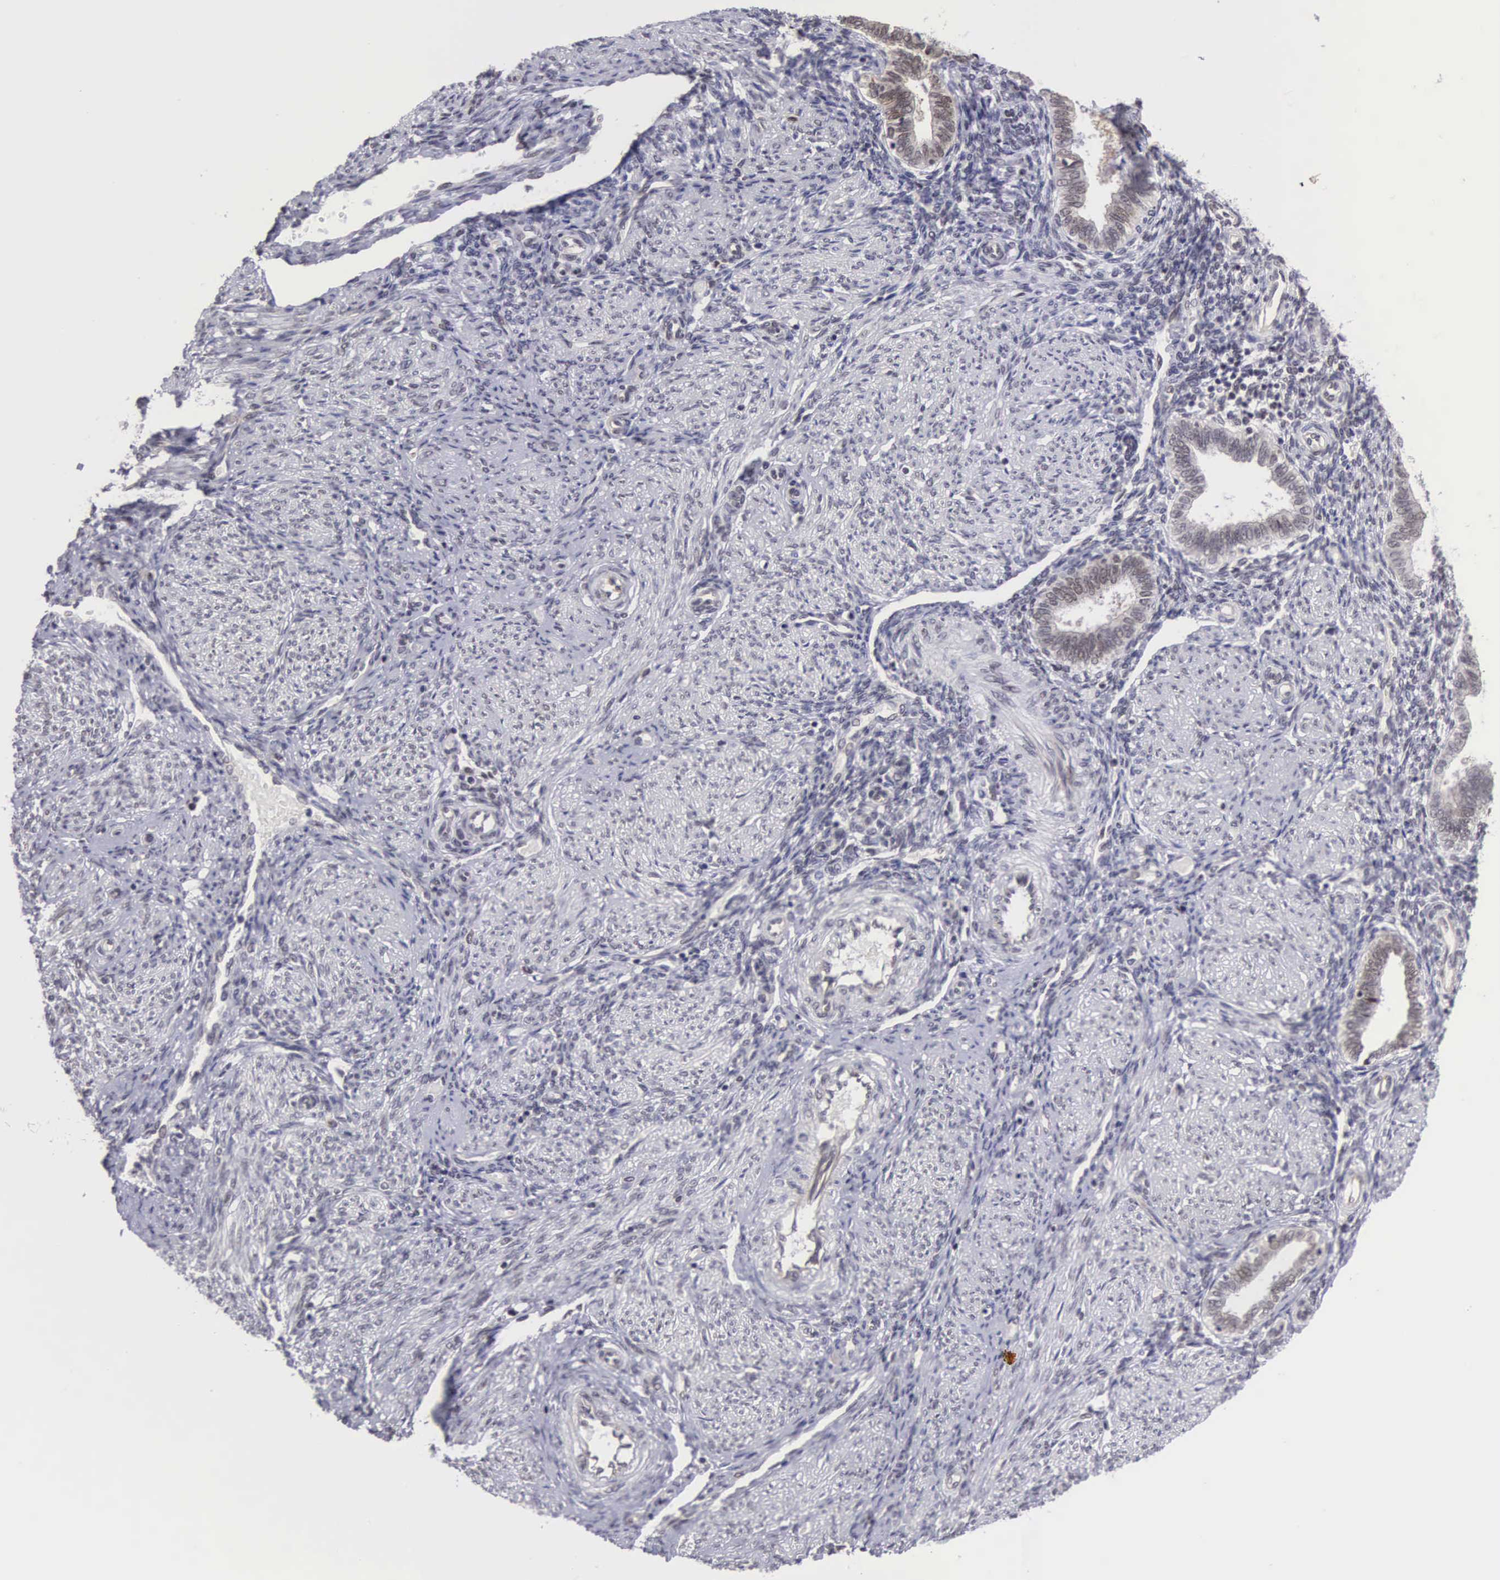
{"staining": {"intensity": "negative", "quantity": "none", "location": "none"}, "tissue": "endometrium", "cell_type": "Cells in endometrial stroma", "image_type": "normal", "snomed": [{"axis": "morphology", "description": "Normal tissue, NOS"}, {"axis": "topography", "description": "Endometrium"}], "caption": "Cells in endometrial stroma show no significant protein staining in normal endometrium. (Stains: DAB (3,3'-diaminobenzidine) immunohistochemistry (IHC) with hematoxylin counter stain, Microscopy: brightfield microscopy at high magnification).", "gene": "MORC2", "patient": {"sex": "female", "age": 36}}